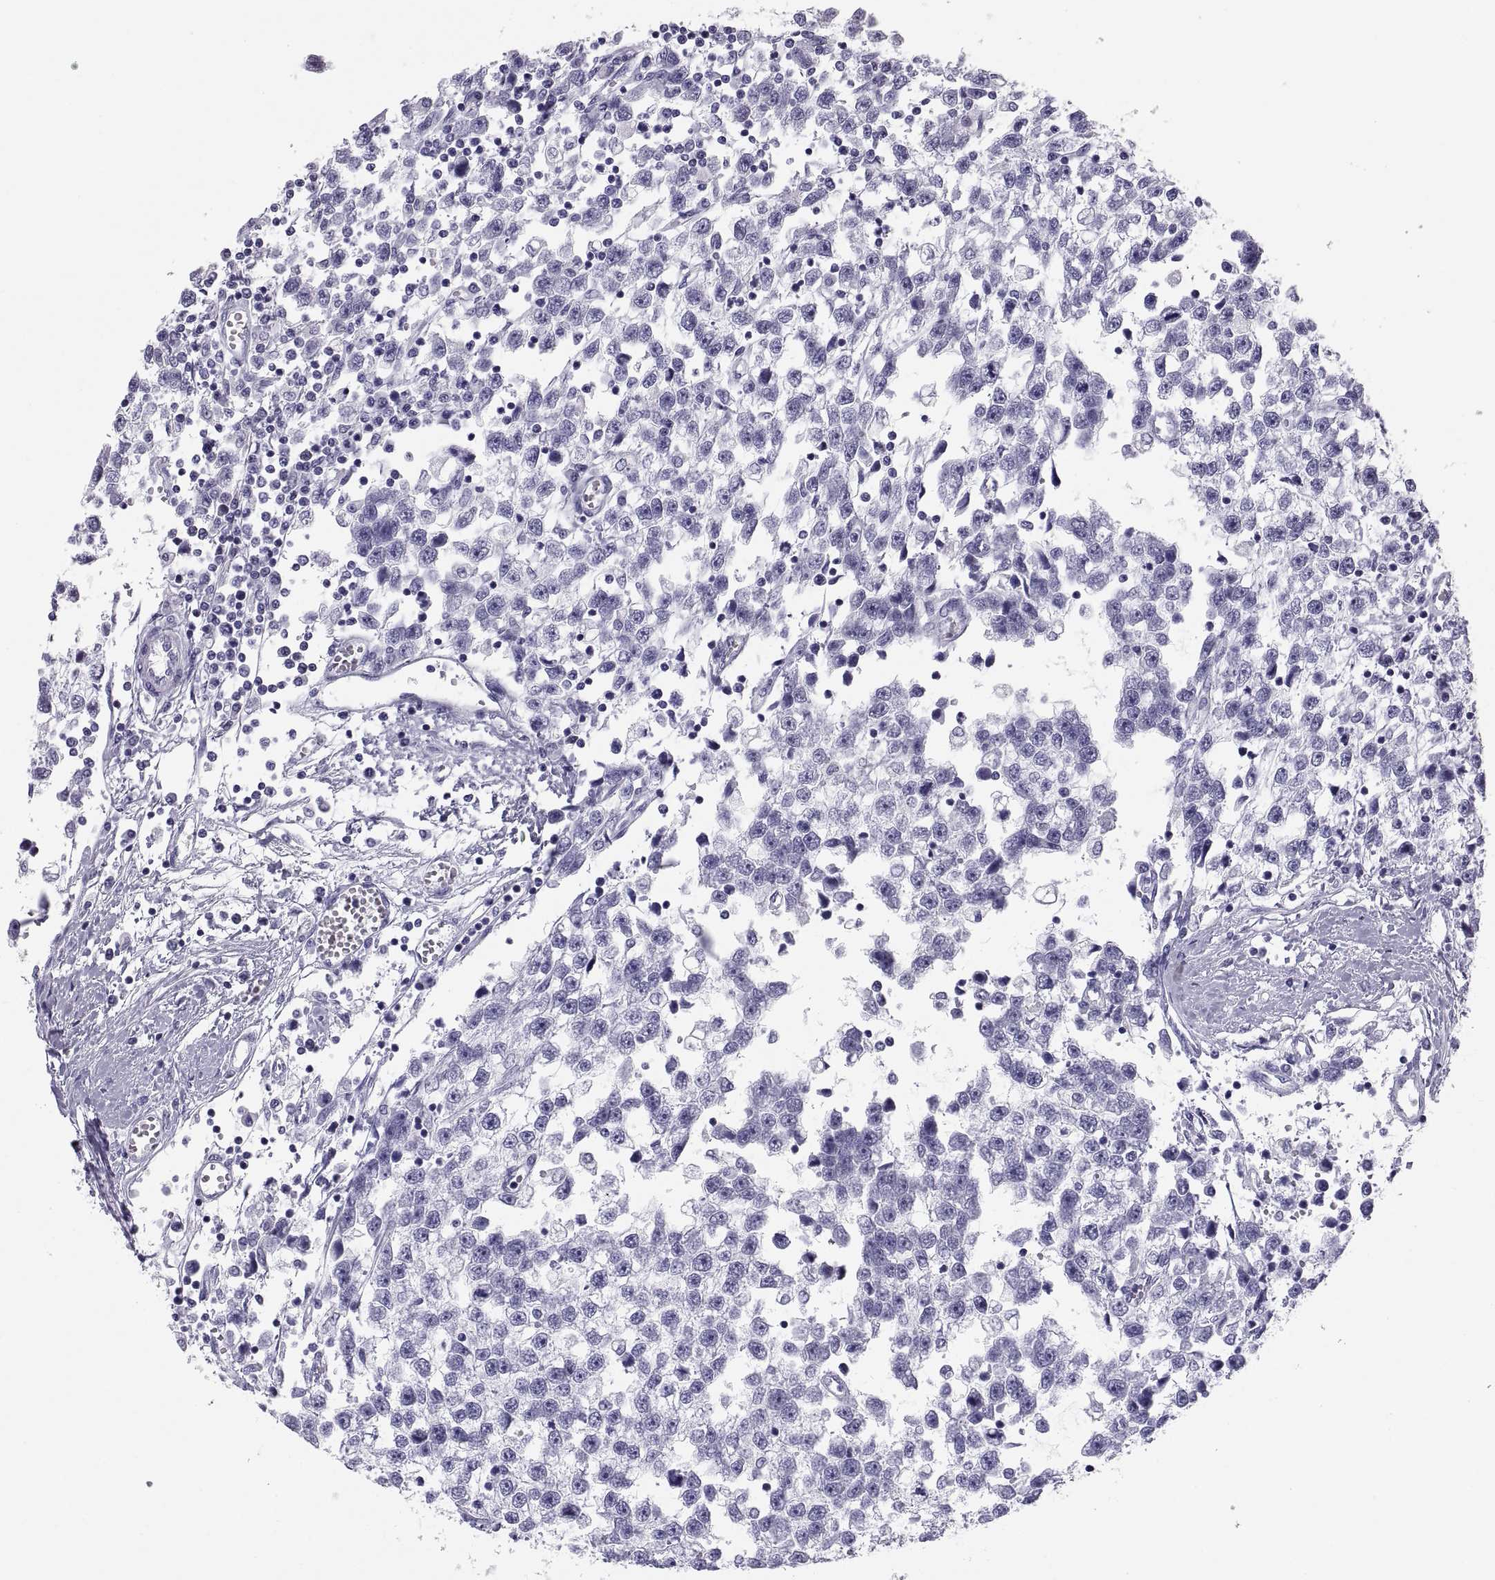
{"staining": {"intensity": "negative", "quantity": "none", "location": "none"}, "tissue": "testis cancer", "cell_type": "Tumor cells", "image_type": "cancer", "snomed": [{"axis": "morphology", "description": "Seminoma, NOS"}, {"axis": "topography", "description": "Testis"}], "caption": "The IHC histopathology image has no significant positivity in tumor cells of seminoma (testis) tissue.", "gene": "PAX2", "patient": {"sex": "male", "age": 34}}